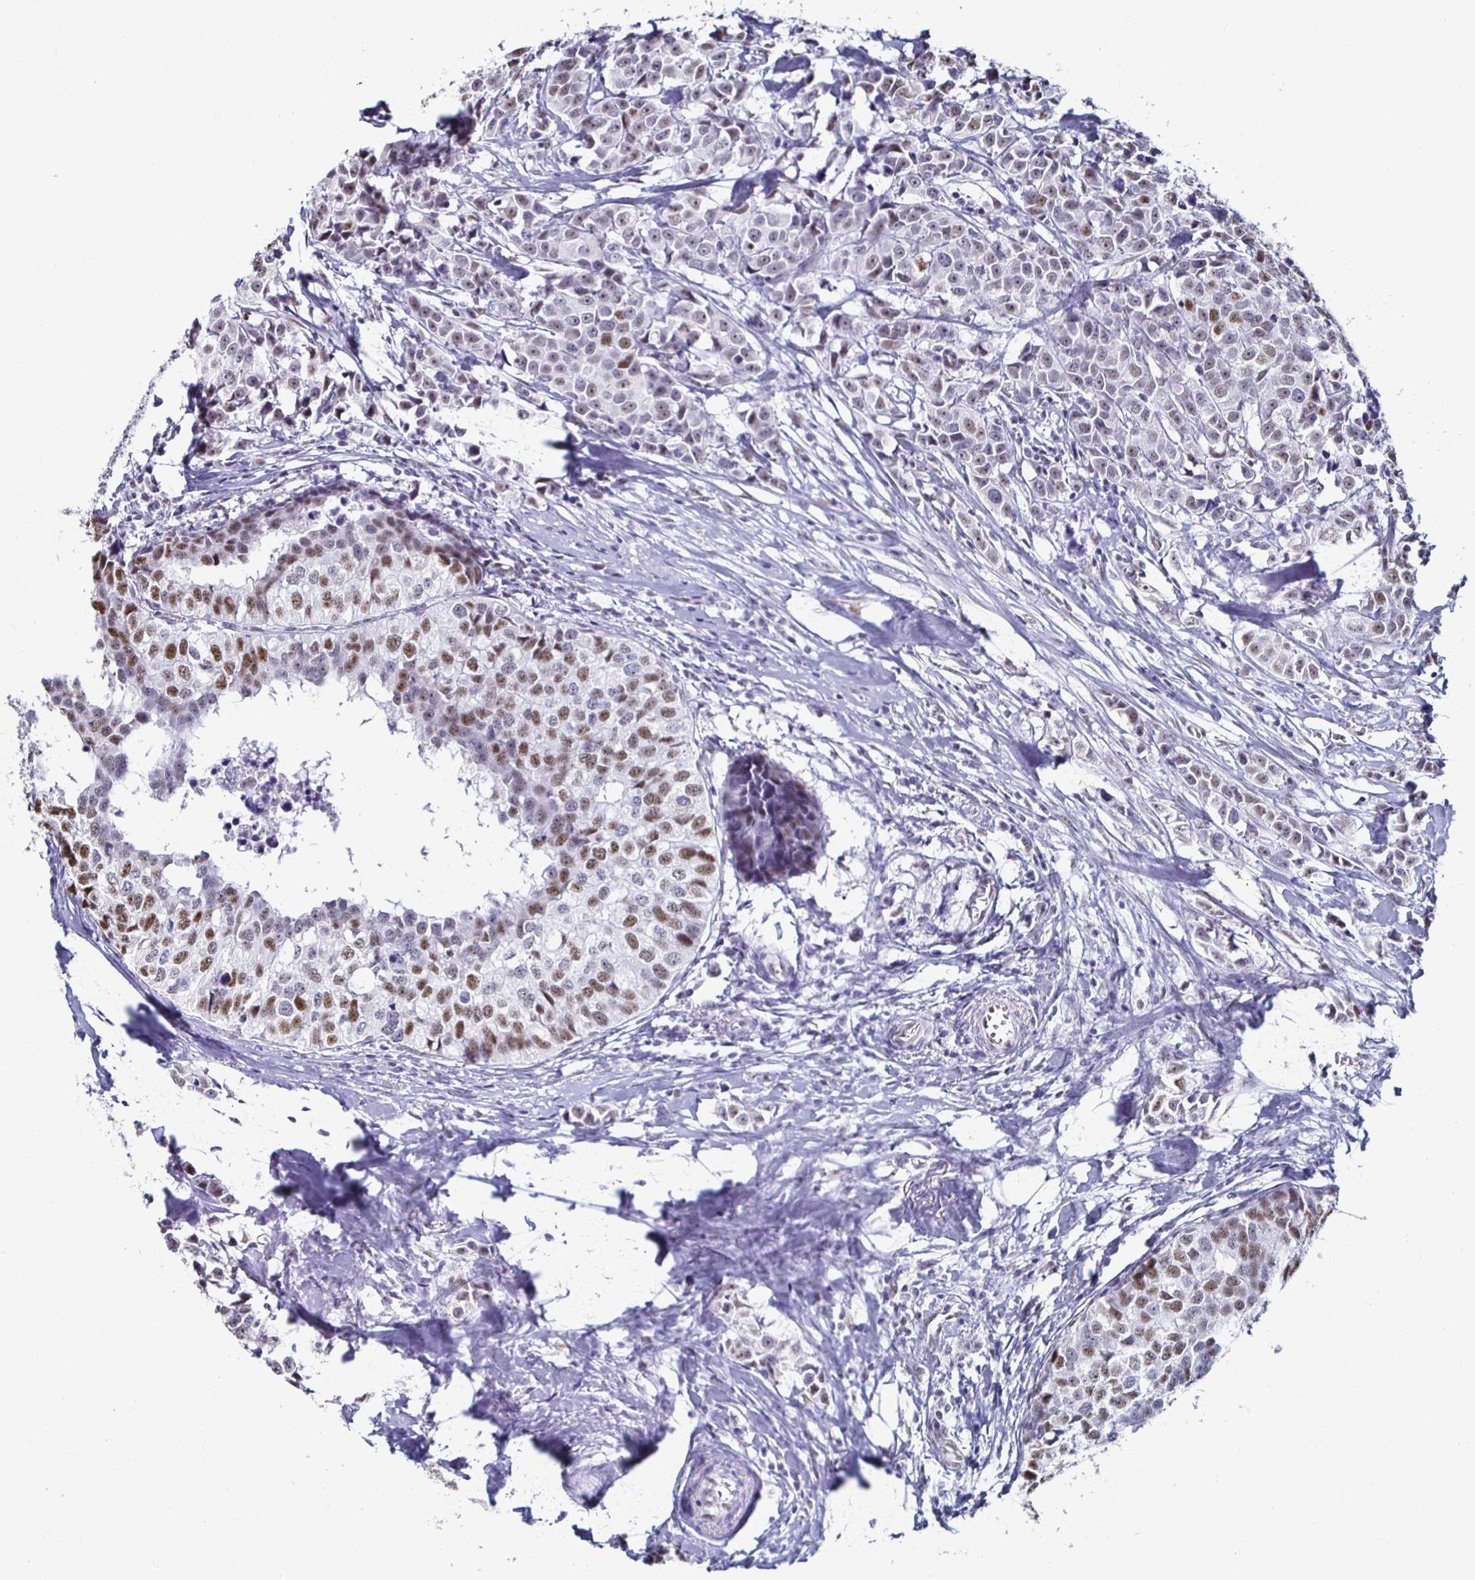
{"staining": {"intensity": "moderate", "quantity": "<25%", "location": "nuclear"}, "tissue": "breast cancer", "cell_type": "Tumor cells", "image_type": "cancer", "snomed": [{"axis": "morphology", "description": "Duct carcinoma"}, {"axis": "topography", "description": "Breast"}], "caption": "Brown immunohistochemical staining in breast cancer shows moderate nuclear staining in about <25% of tumor cells.", "gene": "DDX39B", "patient": {"sex": "female", "age": 80}}